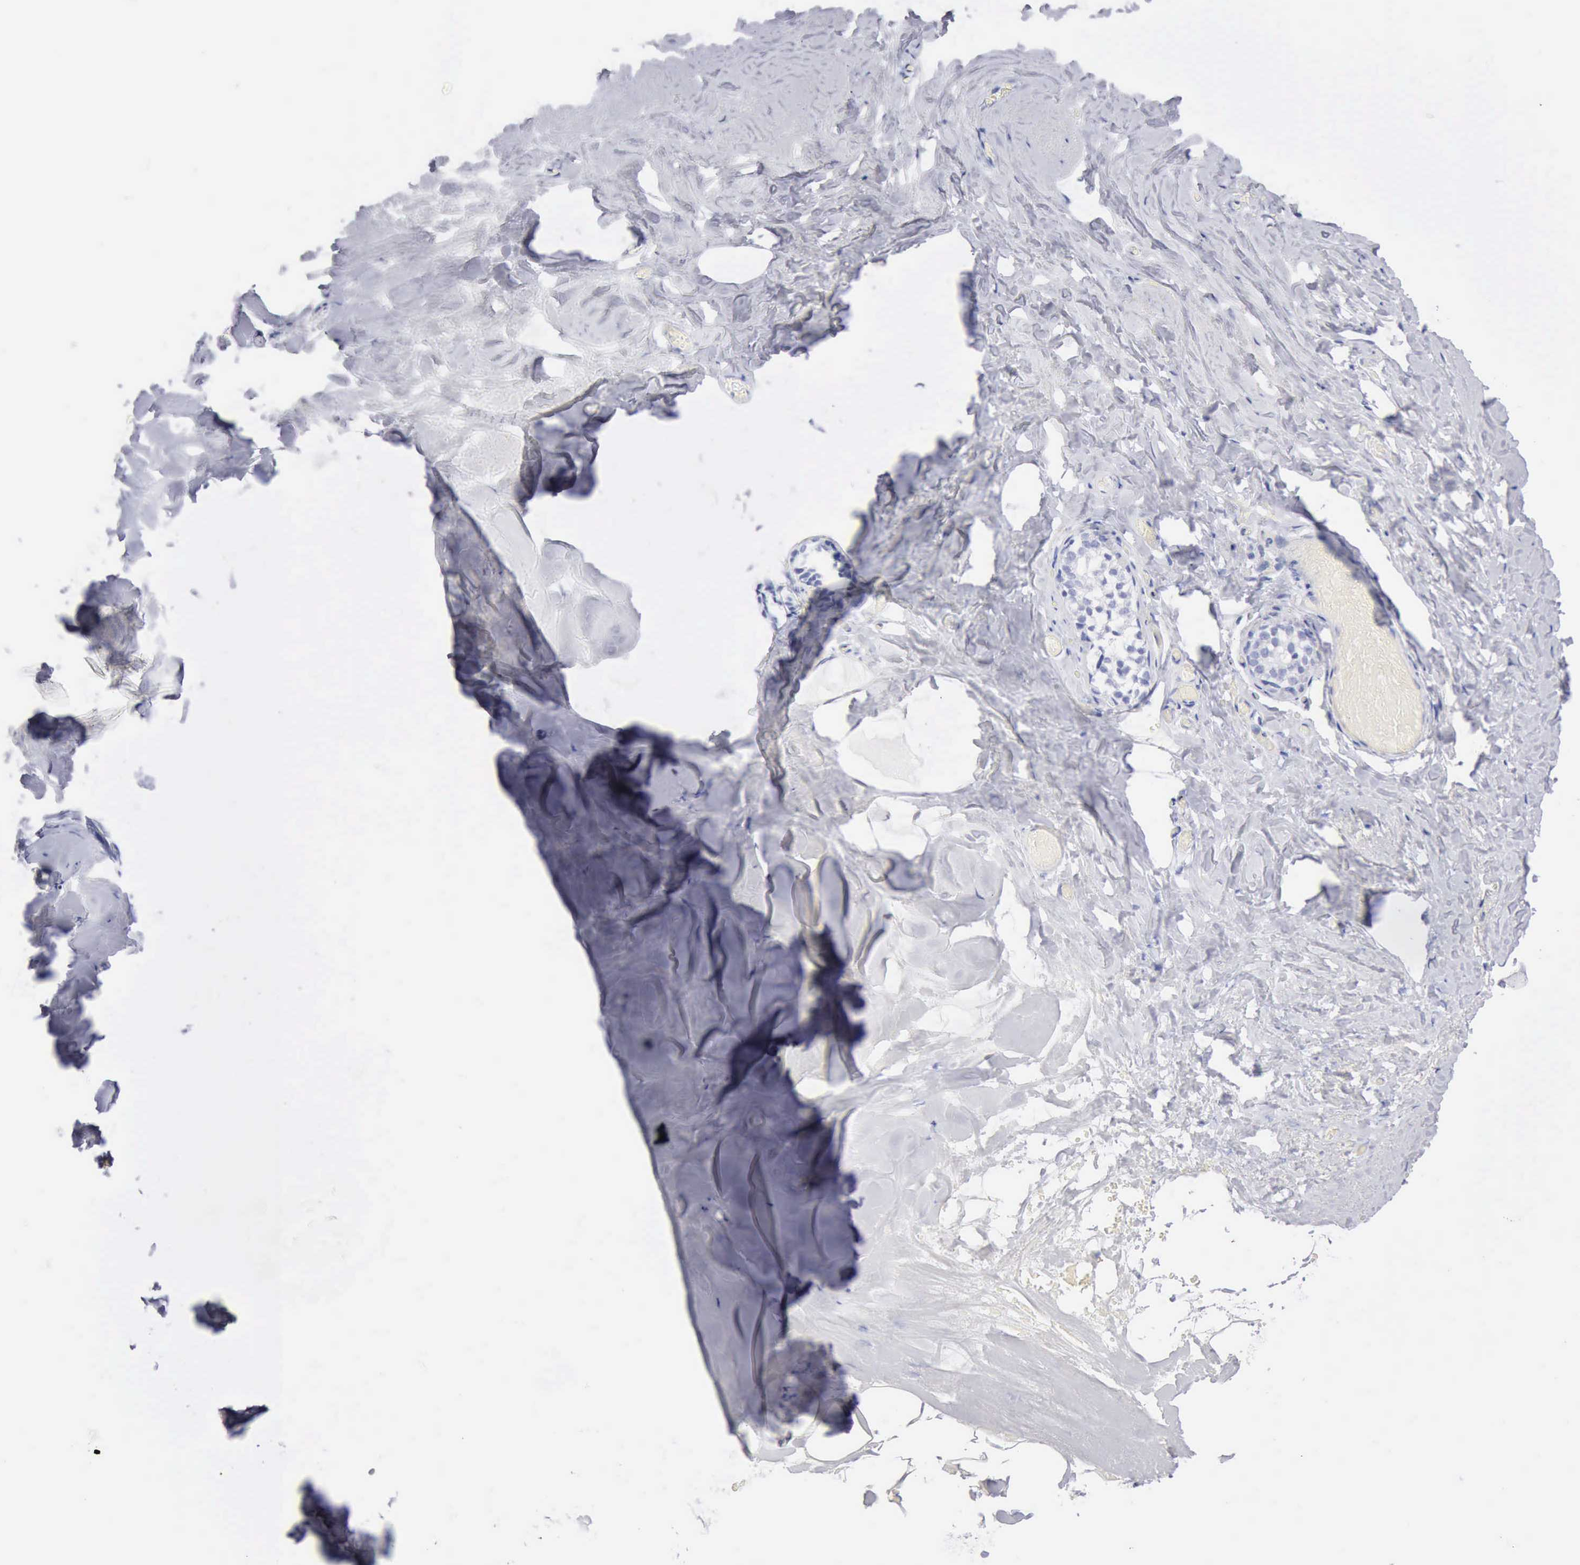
{"staining": {"intensity": "negative", "quantity": "none", "location": "none"}, "tissue": "breast", "cell_type": "Adipocytes", "image_type": "normal", "snomed": [{"axis": "morphology", "description": "Normal tissue, NOS"}, {"axis": "topography", "description": "Breast"}], "caption": "Immunohistochemistry (IHC) photomicrograph of benign breast: breast stained with DAB displays no significant protein expression in adipocytes.", "gene": "GZMB", "patient": {"sex": "female", "age": 75}}